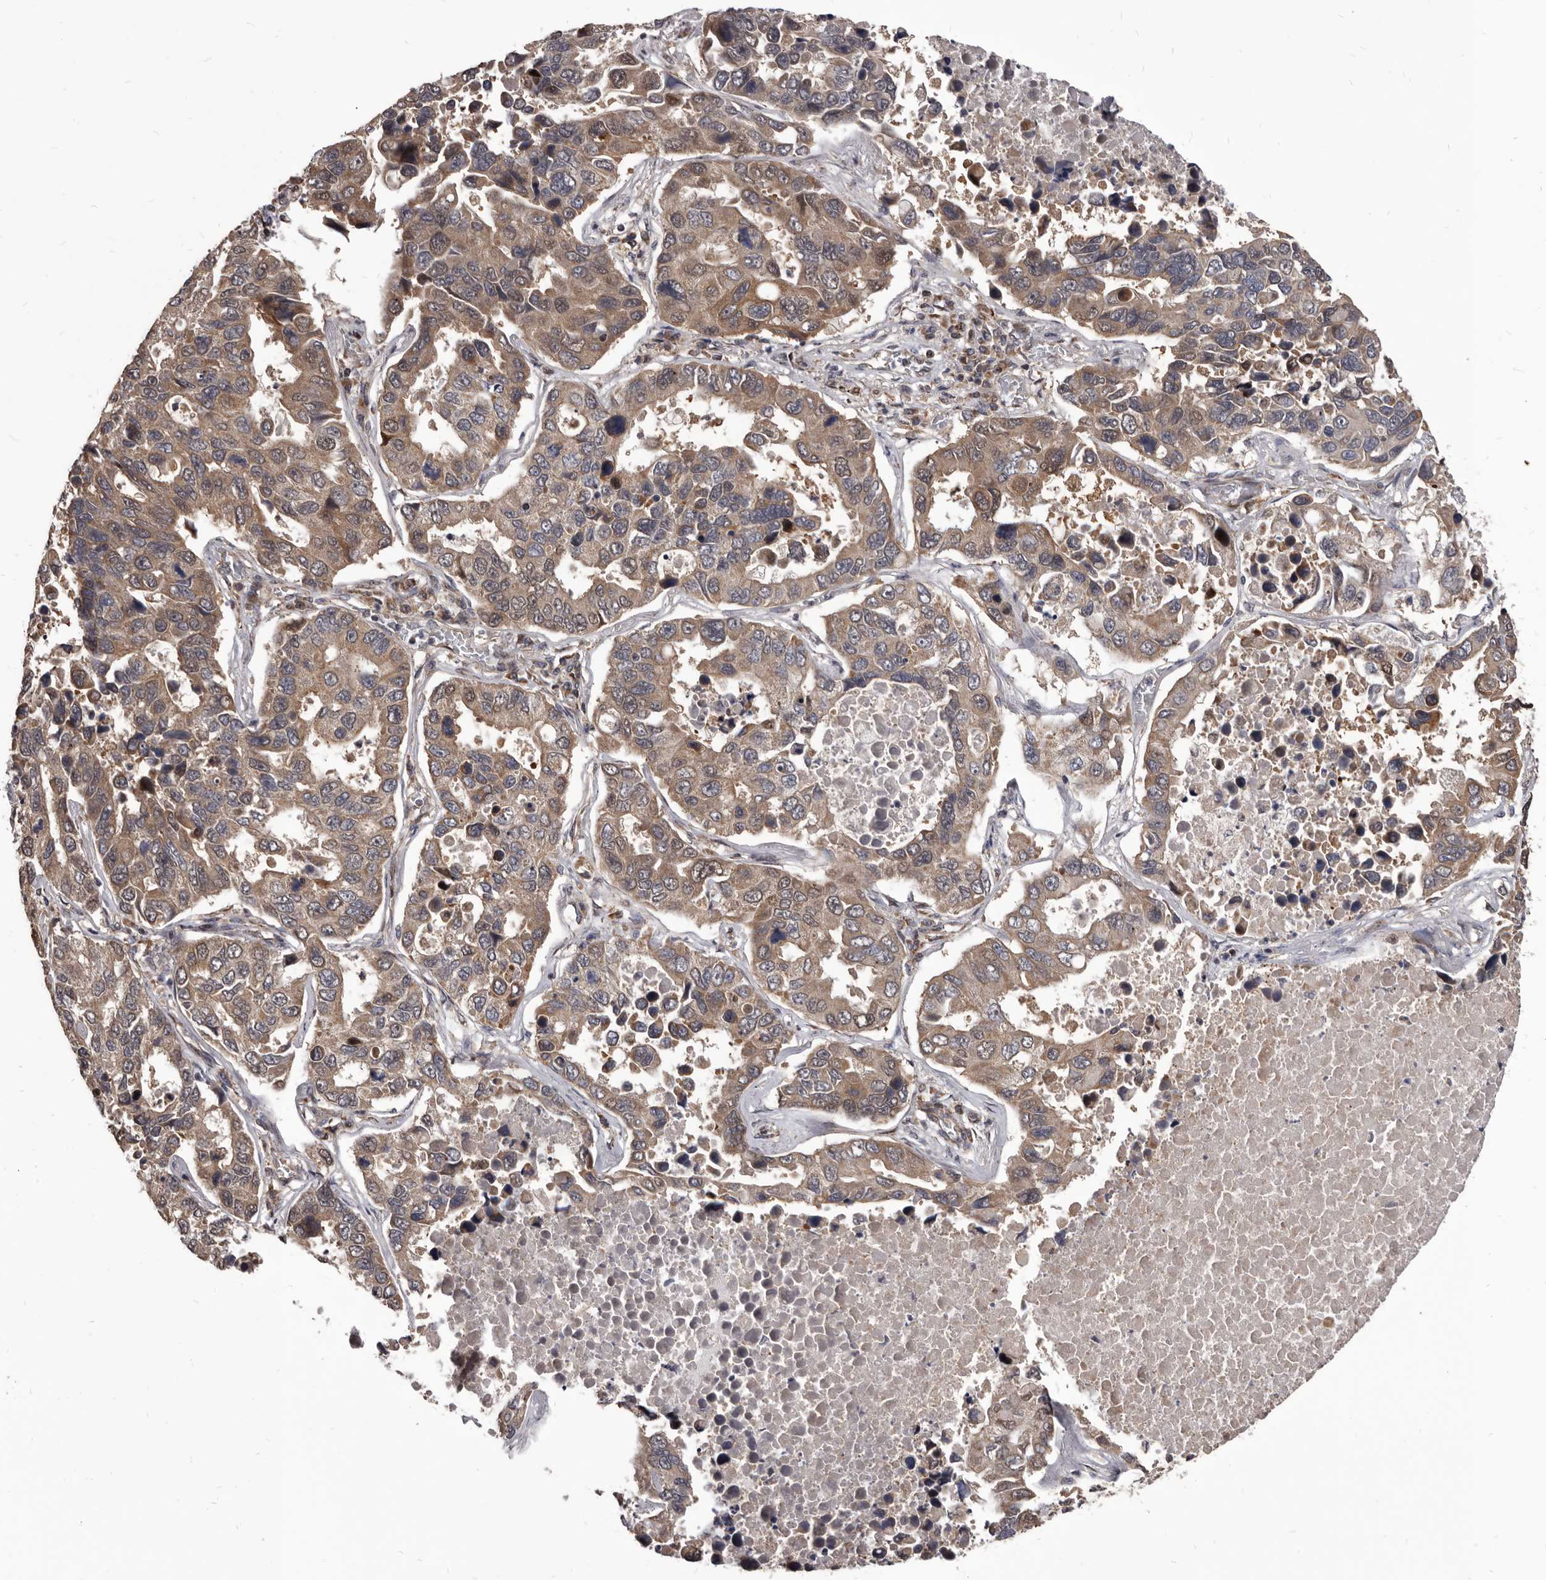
{"staining": {"intensity": "weak", "quantity": ">75%", "location": "cytoplasmic/membranous"}, "tissue": "lung cancer", "cell_type": "Tumor cells", "image_type": "cancer", "snomed": [{"axis": "morphology", "description": "Adenocarcinoma, NOS"}, {"axis": "topography", "description": "Lung"}], "caption": "This is an image of immunohistochemistry (IHC) staining of lung cancer, which shows weak positivity in the cytoplasmic/membranous of tumor cells.", "gene": "MAP3K14", "patient": {"sex": "male", "age": 64}}